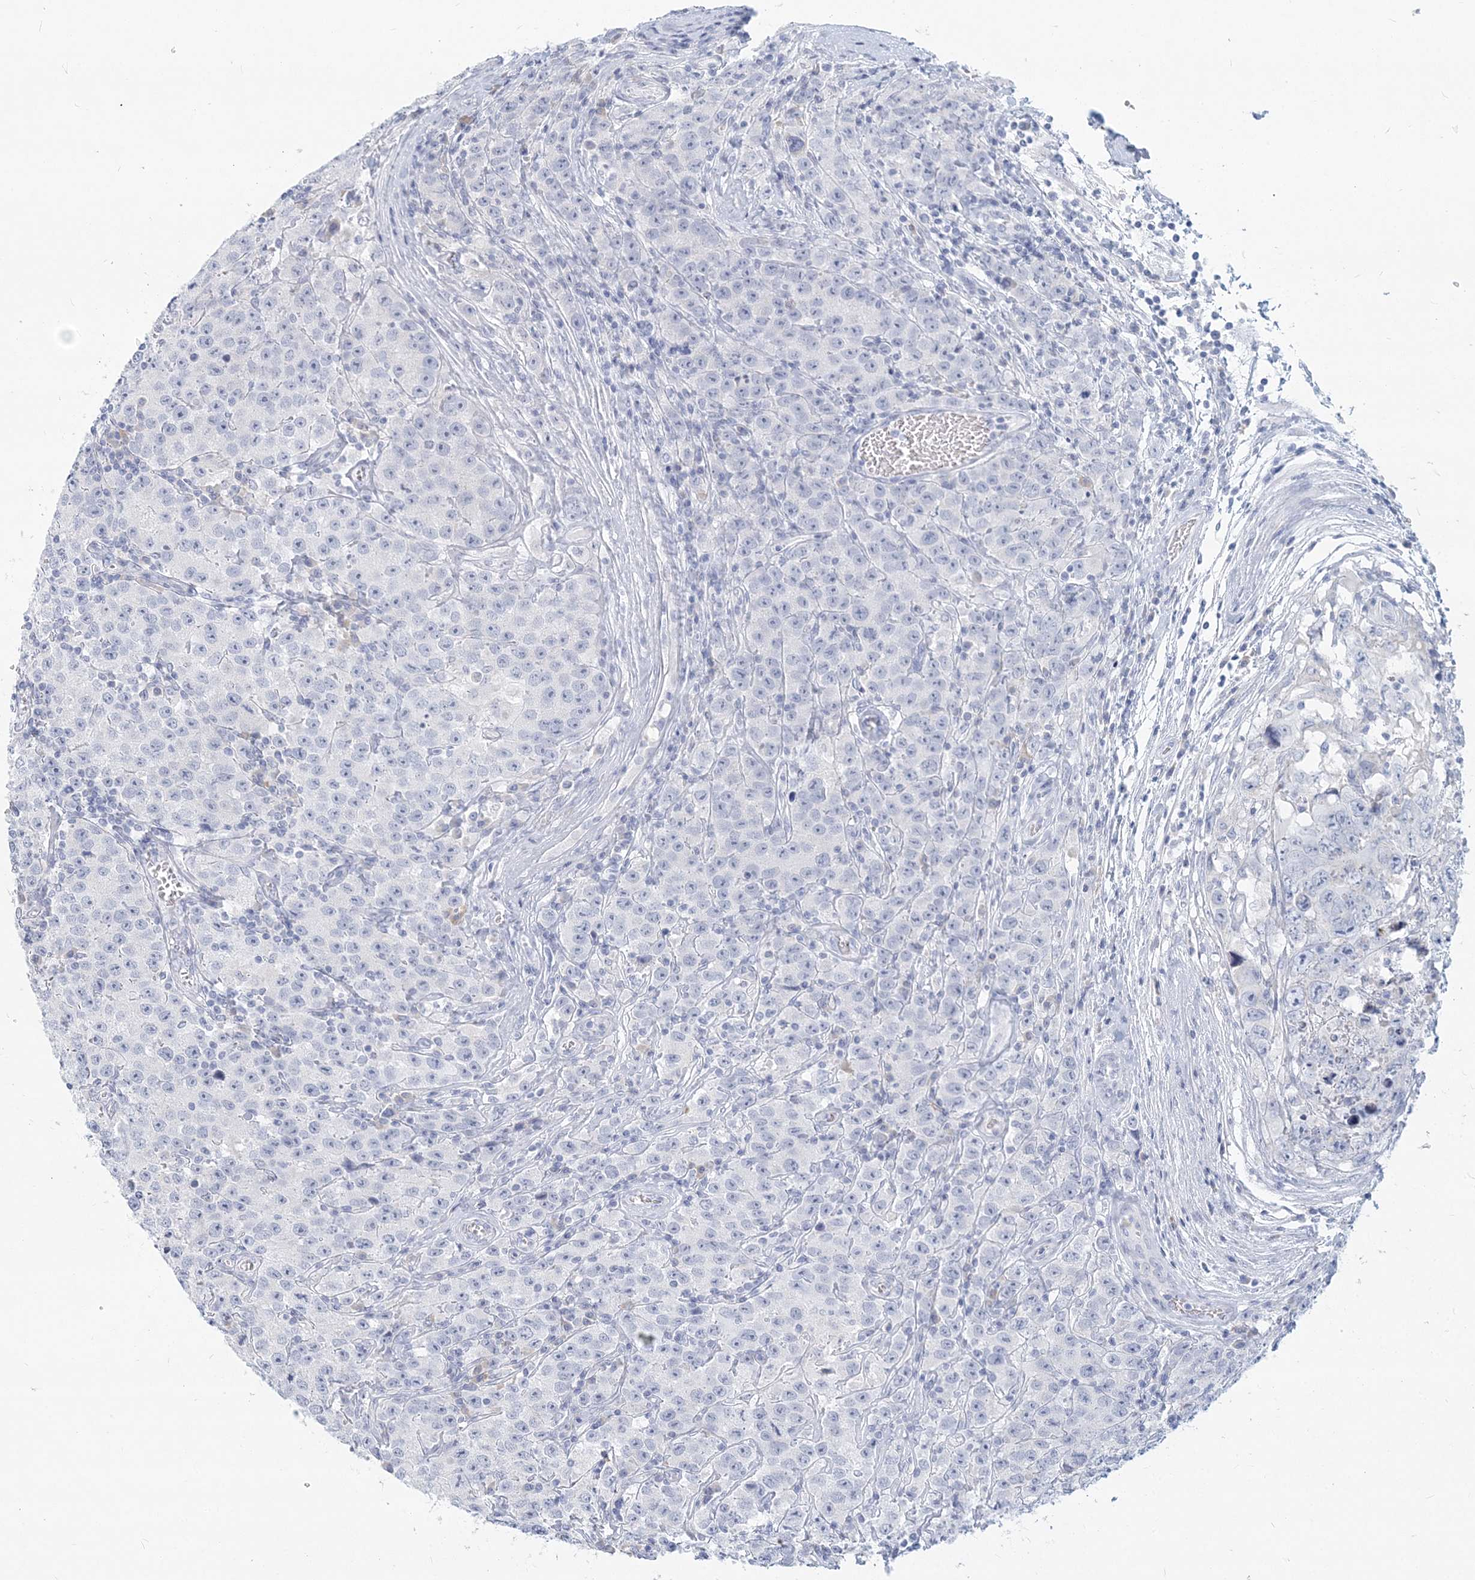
{"staining": {"intensity": "negative", "quantity": "none", "location": "none"}, "tissue": "testis cancer", "cell_type": "Tumor cells", "image_type": "cancer", "snomed": [{"axis": "morphology", "description": "Seminoma, NOS"}, {"axis": "morphology", "description": "Carcinoma, Embryonal, NOS"}, {"axis": "topography", "description": "Testis"}], "caption": "Tumor cells show no significant positivity in testis cancer.", "gene": "CSN1S1", "patient": {"sex": "male", "age": 43}}